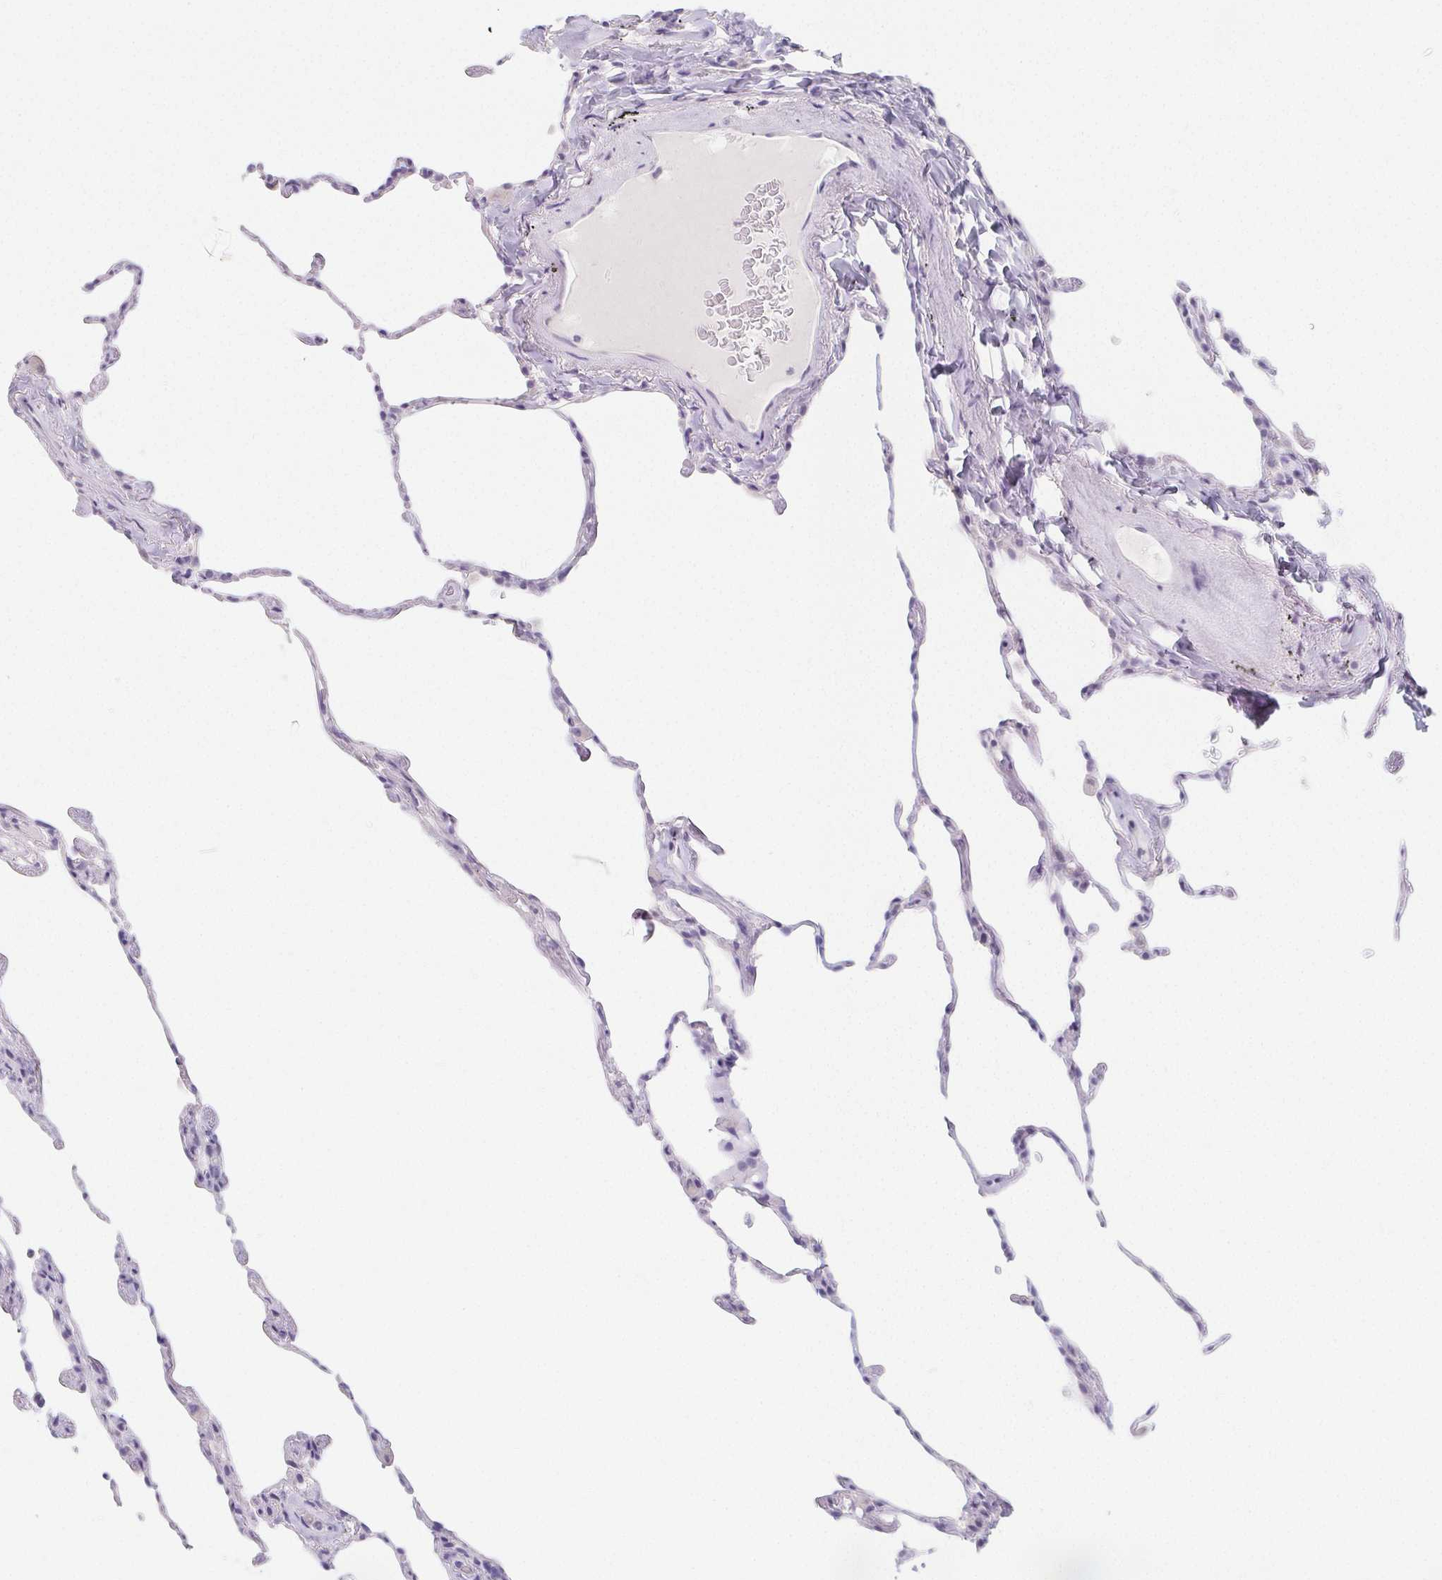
{"staining": {"intensity": "negative", "quantity": "none", "location": "none"}, "tissue": "lung", "cell_type": "Alveolar cells", "image_type": "normal", "snomed": [{"axis": "morphology", "description": "Normal tissue, NOS"}, {"axis": "topography", "description": "Lung"}], "caption": "Micrograph shows no protein expression in alveolar cells of benign lung. The staining was performed using DAB (3,3'-diaminobenzidine) to visualize the protein expression in brown, while the nuclei were stained in blue with hematoxylin (Magnification: 20x).", "gene": "GLIPR1L1", "patient": {"sex": "female", "age": 57}}